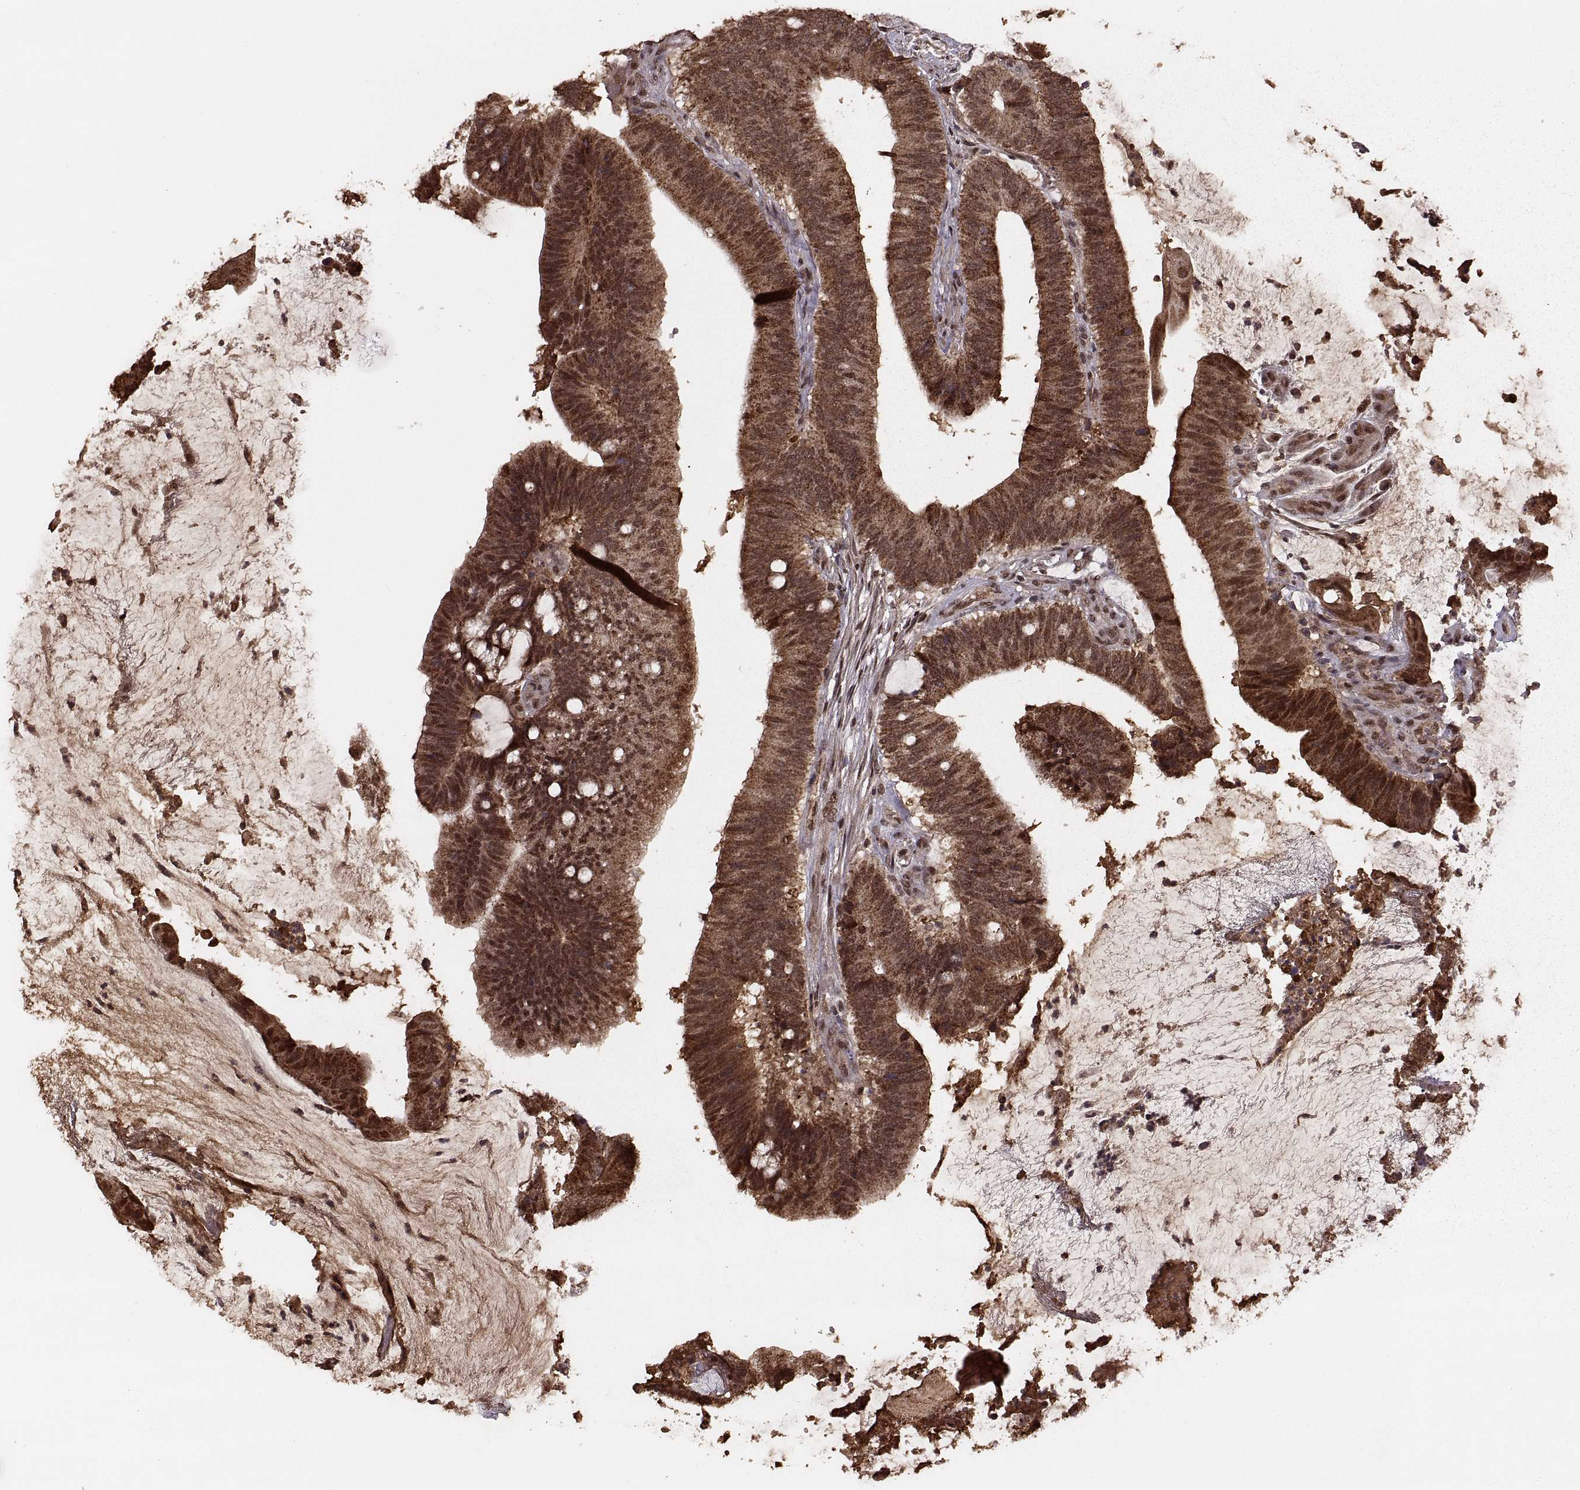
{"staining": {"intensity": "strong", "quantity": ">75%", "location": "cytoplasmic/membranous"}, "tissue": "colorectal cancer", "cell_type": "Tumor cells", "image_type": "cancer", "snomed": [{"axis": "morphology", "description": "Adenocarcinoma, NOS"}, {"axis": "topography", "description": "Colon"}], "caption": "Colorectal cancer (adenocarcinoma) stained with immunohistochemistry demonstrates strong cytoplasmic/membranous positivity in approximately >75% of tumor cells.", "gene": "RFT1", "patient": {"sex": "female", "age": 43}}